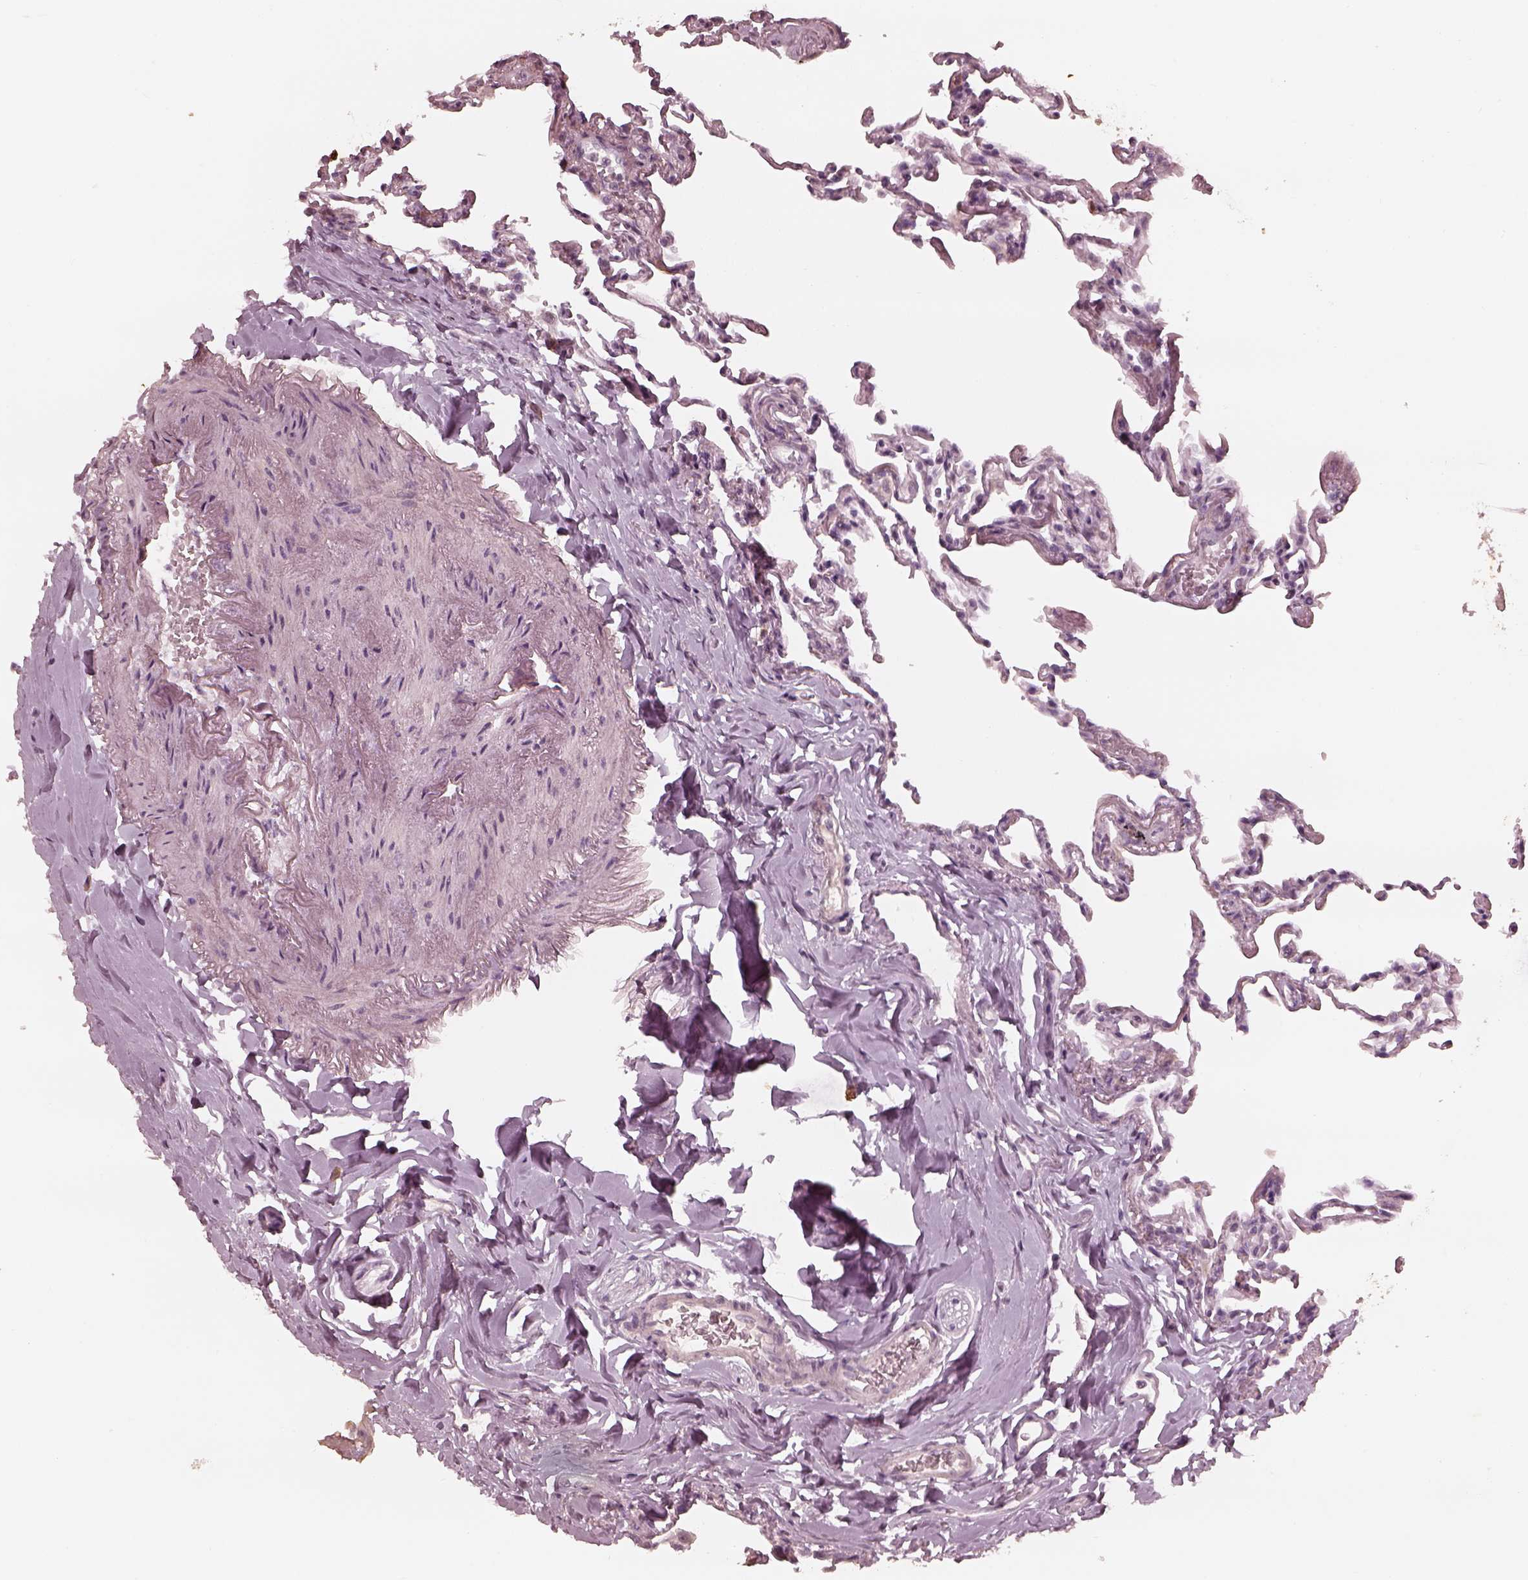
{"staining": {"intensity": "negative", "quantity": "none", "location": "none"}, "tissue": "lung", "cell_type": "Alveolar cells", "image_type": "normal", "snomed": [{"axis": "morphology", "description": "Normal tissue, NOS"}, {"axis": "topography", "description": "Lung"}], "caption": "Human lung stained for a protein using immunohistochemistry demonstrates no positivity in alveolar cells.", "gene": "ADRB3", "patient": {"sex": "female", "age": 57}}